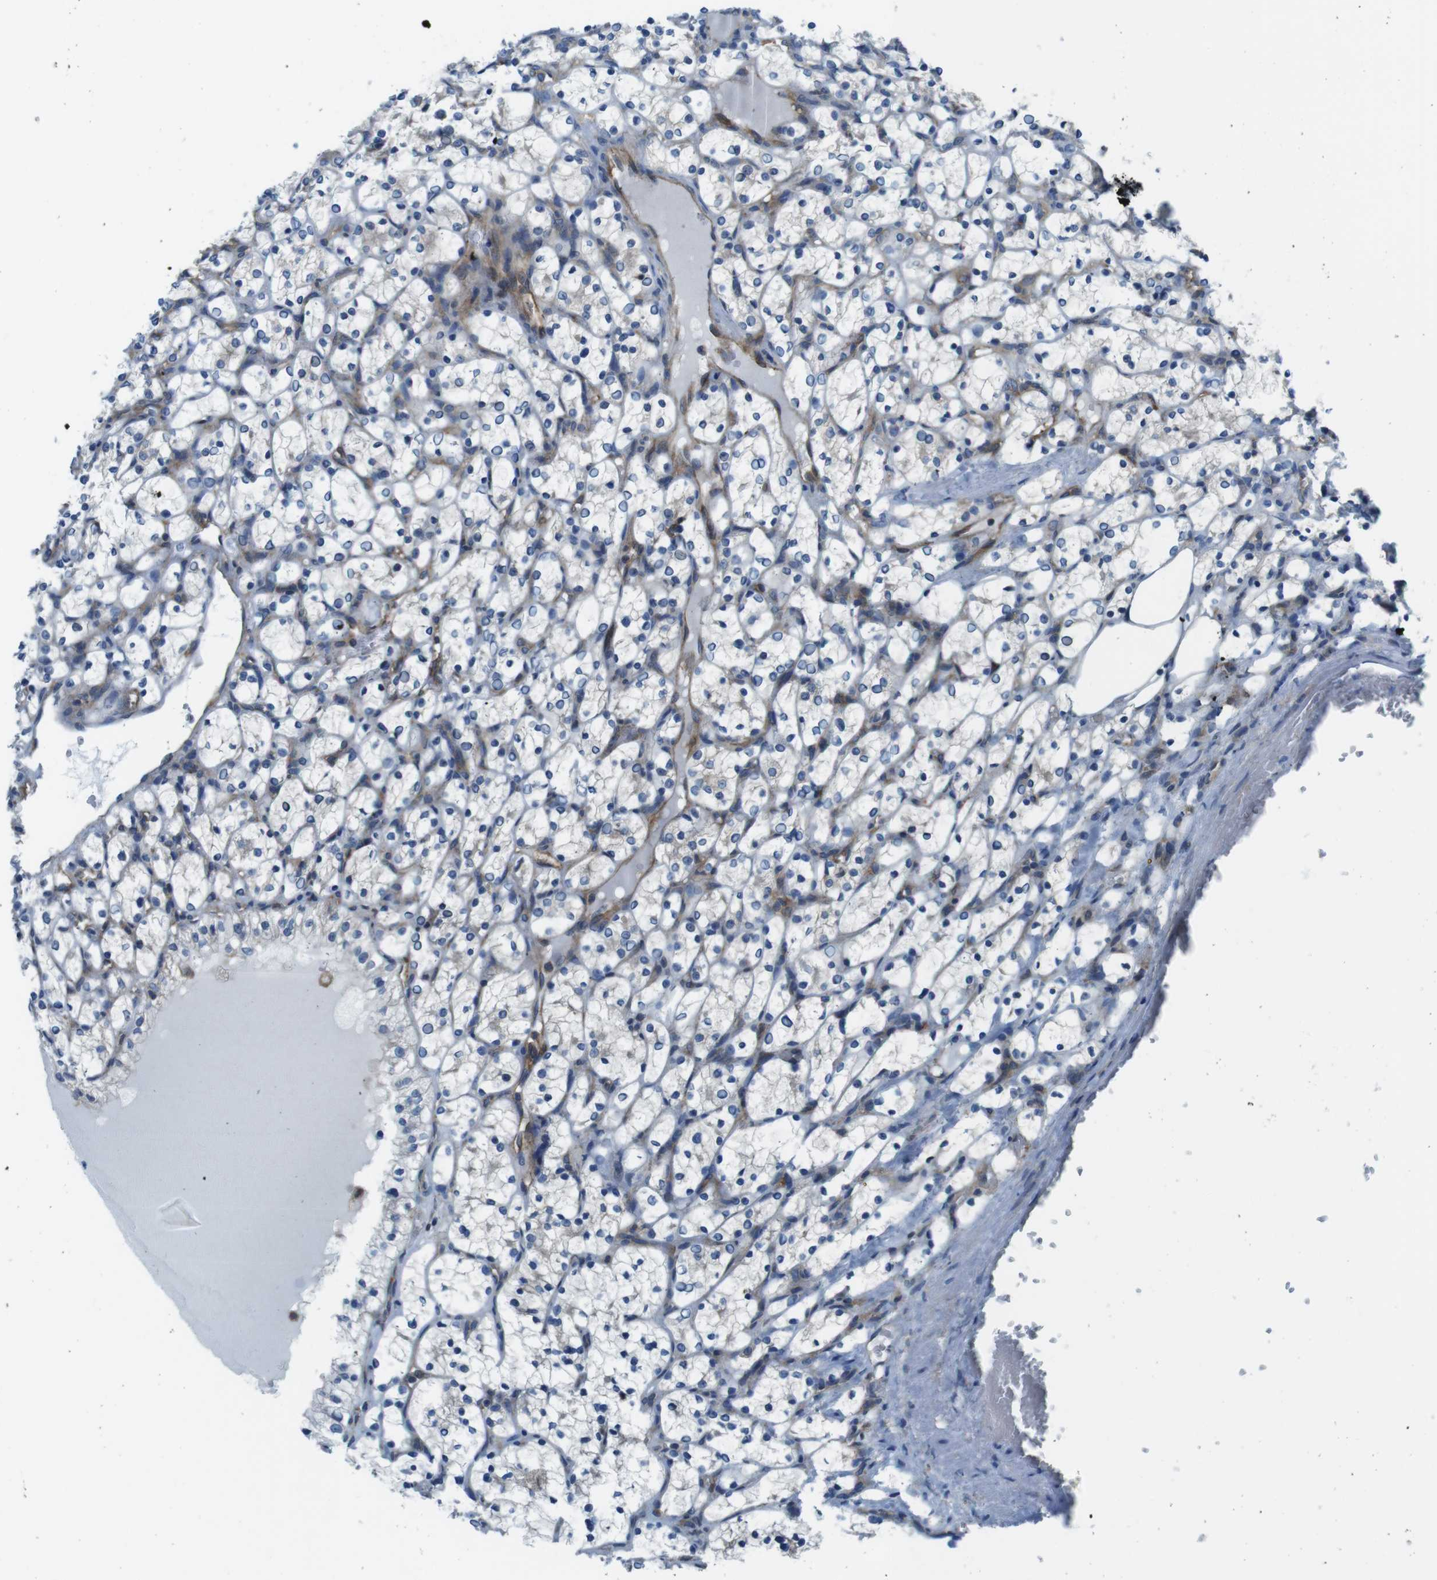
{"staining": {"intensity": "negative", "quantity": "none", "location": "none"}, "tissue": "renal cancer", "cell_type": "Tumor cells", "image_type": "cancer", "snomed": [{"axis": "morphology", "description": "Adenocarcinoma, NOS"}, {"axis": "topography", "description": "Kidney"}], "caption": "The micrograph demonstrates no significant positivity in tumor cells of renal cancer.", "gene": "EIF2B5", "patient": {"sex": "female", "age": 69}}